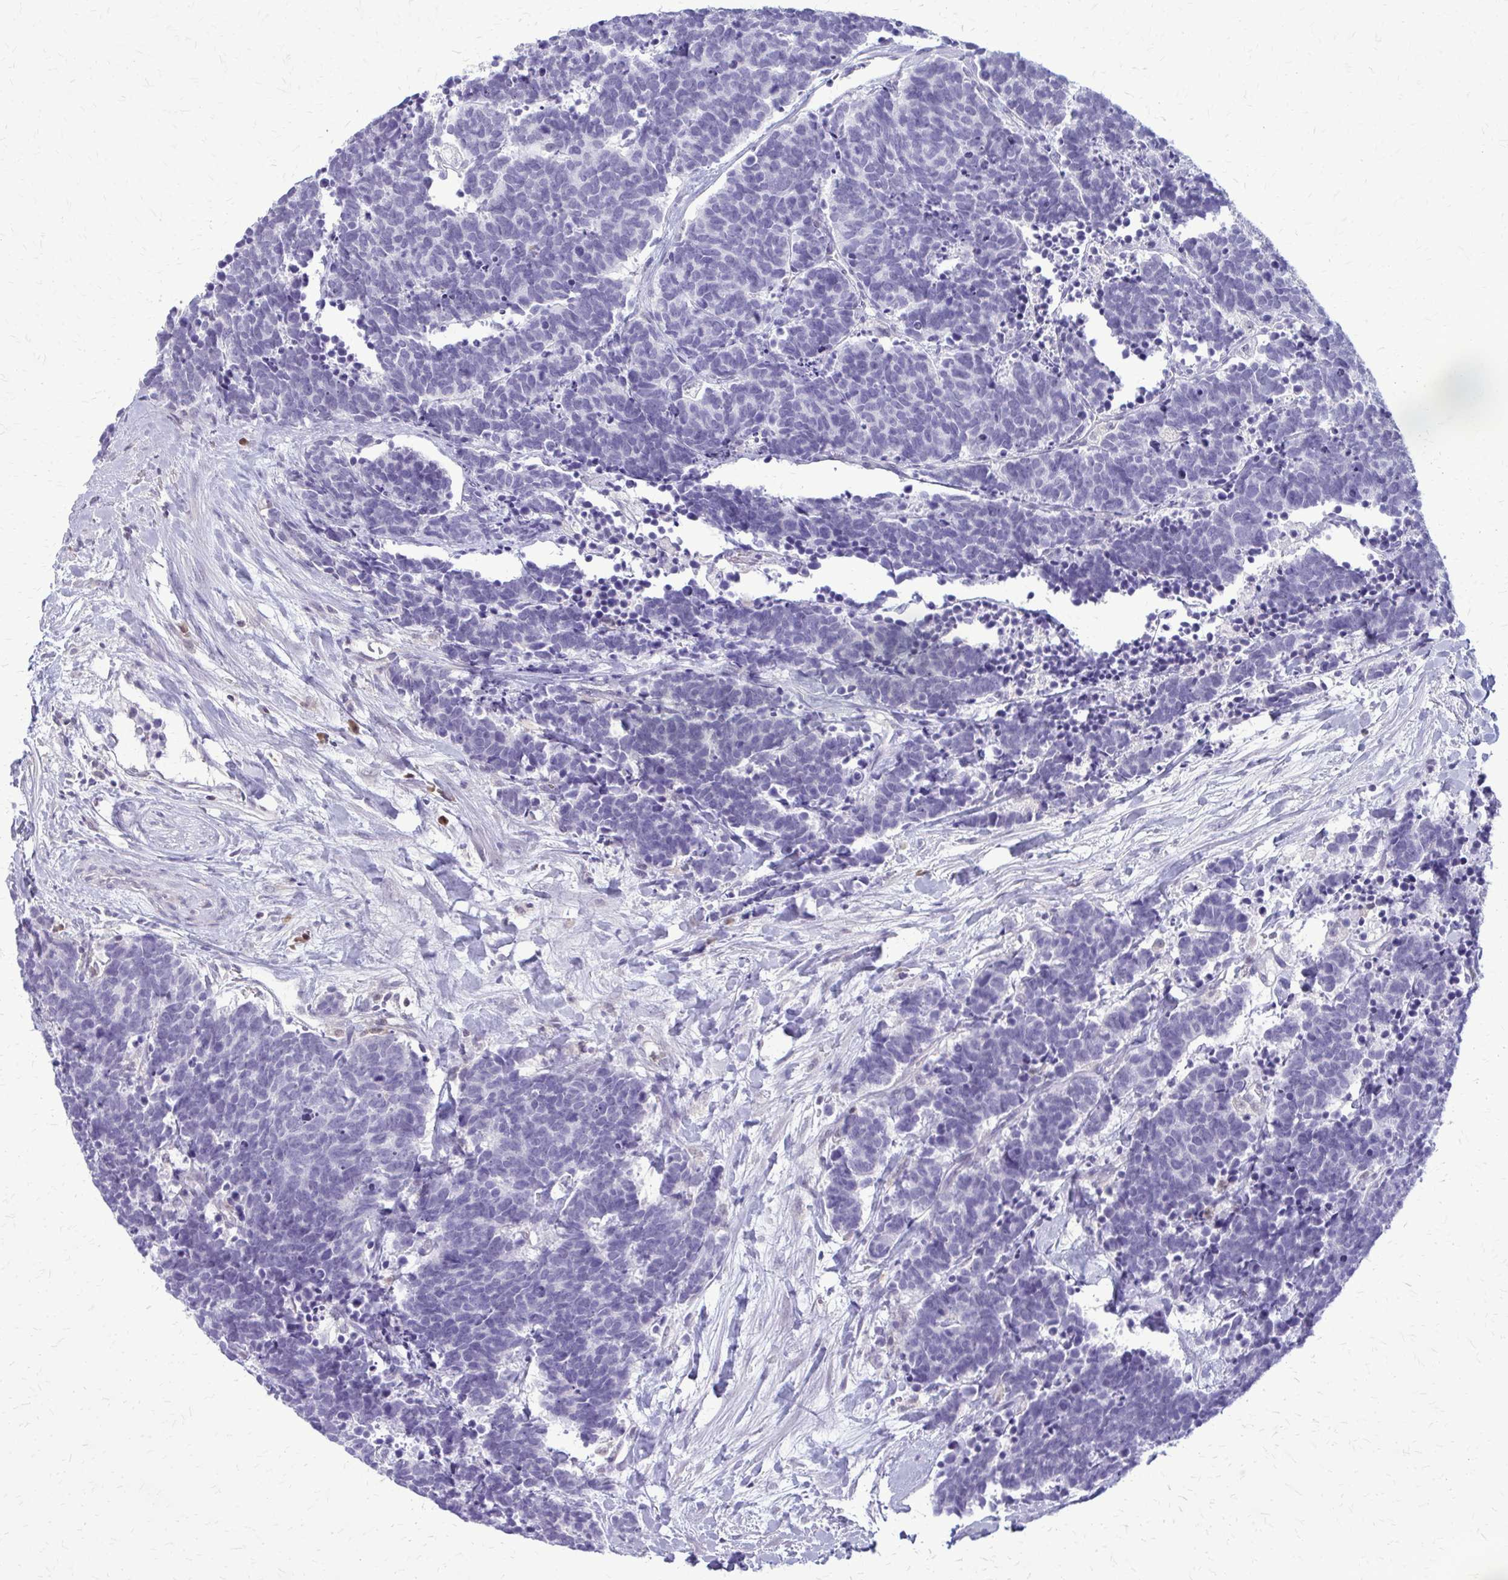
{"staining": {"intensity": "negative", "quantity": "none", "location": "none"}, "tissue": "carcinoid", "cell_type": "Tumor cells", "image_type": "cancer", "snomed": [{"axis": "morphology", "description": "Carcinoma, NOS"}, {"axis": "morphology", "description": "Carcinoid, malignant, NOS"}, {"axis": "topography", "description": "Prostate"}], "caption": "There is no significant staining in tumor cells of carcinoid.", "gene": "GLRX", "patient": {"sex": "male", "age": 57}}